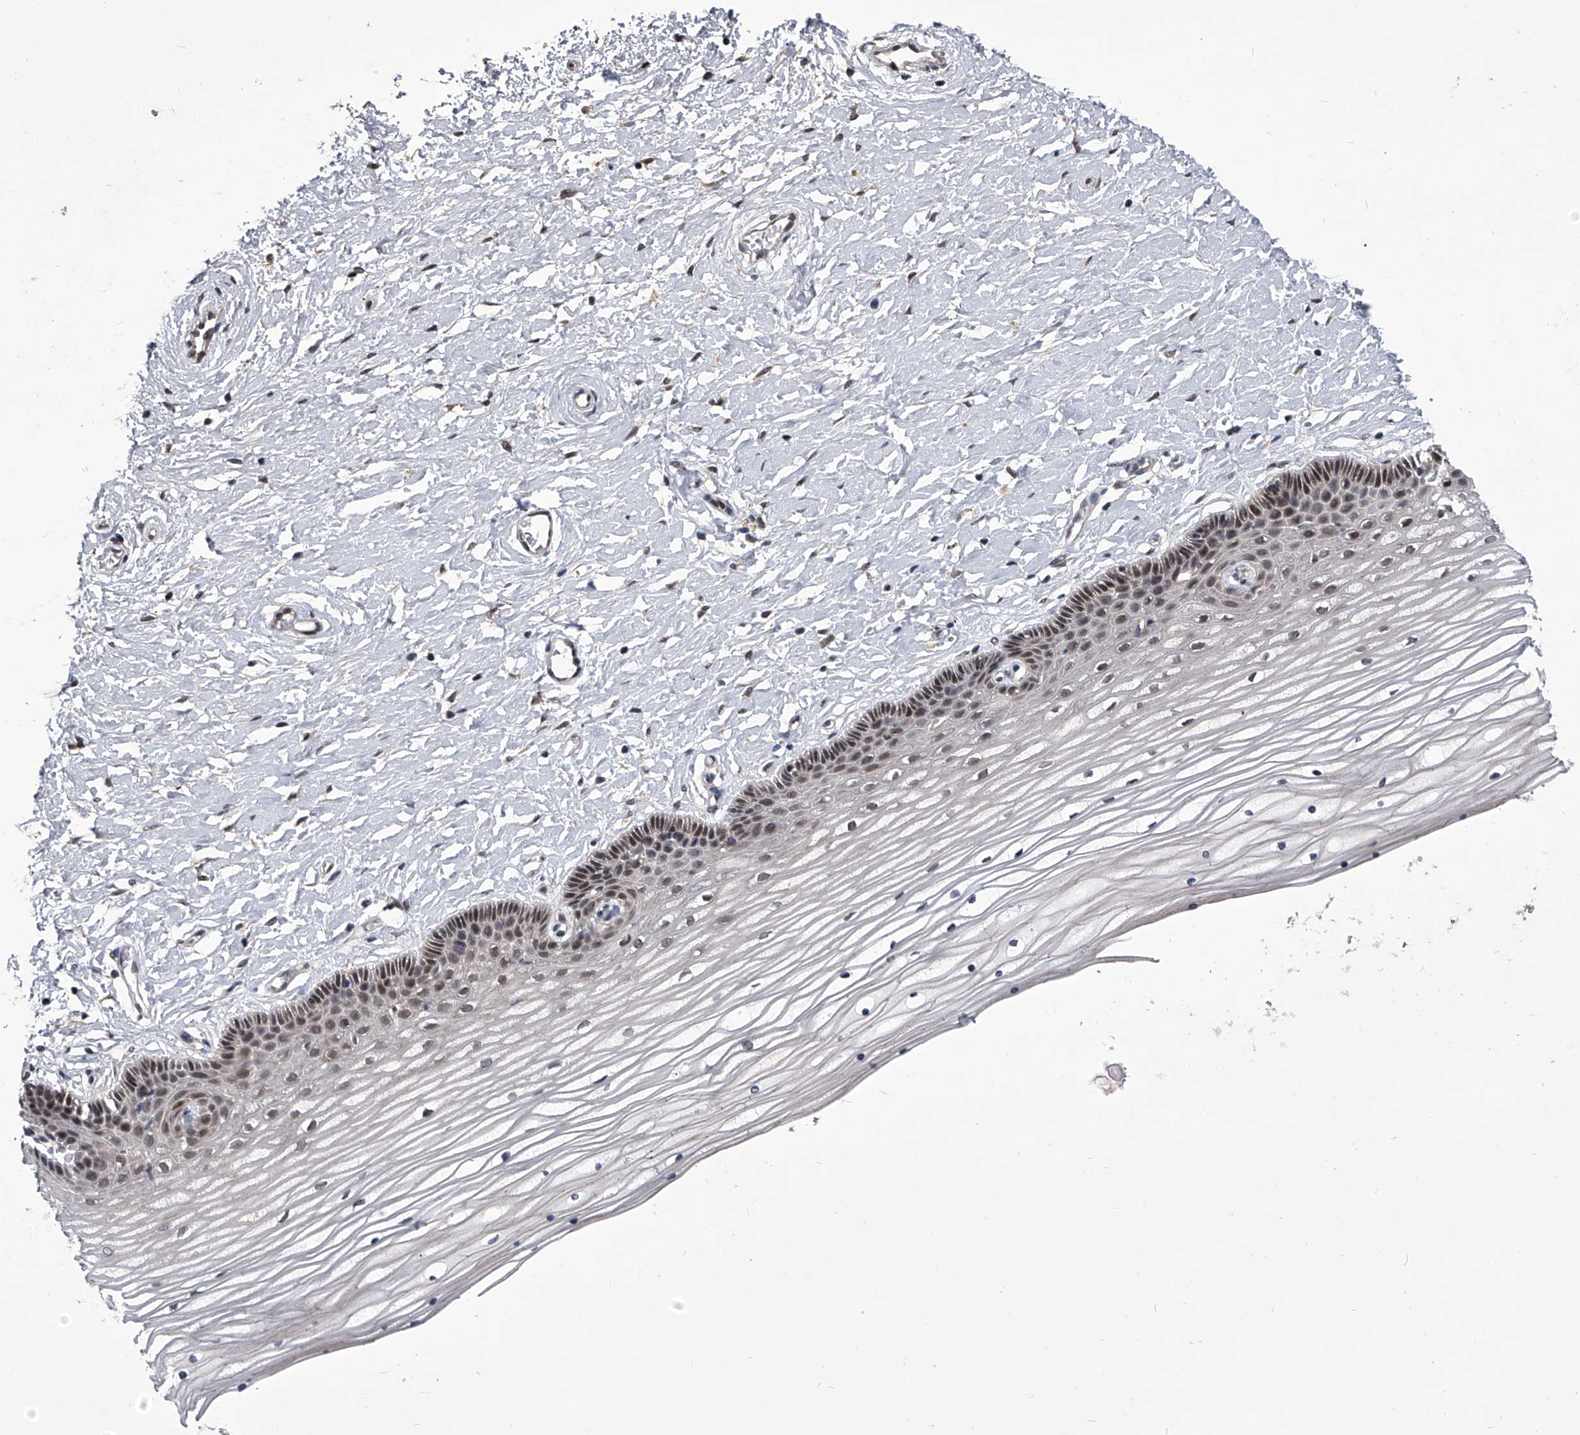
{"staining": {"intensity": "moderate", "quantity": "25%-75%", "location": "nuclear"}, "tissue": "vagina", "cell_type": "Squamous epithelial cells", "image_type": "normal", "snomed": [{"axis": "morphology", "description": "Normal tissue, NOS"}, {"axis": "topography", "description": "Vagina"}, {"axis": "topography", "description": "Cervix"}], "caption": "Vagina stained with immunohistochemistry exhibits moderate nuclear positivity in about 25%-75% of squamous epithelial cells.", "gene": "CMTR1", "patient": {"sex": "female", "age": 40}}